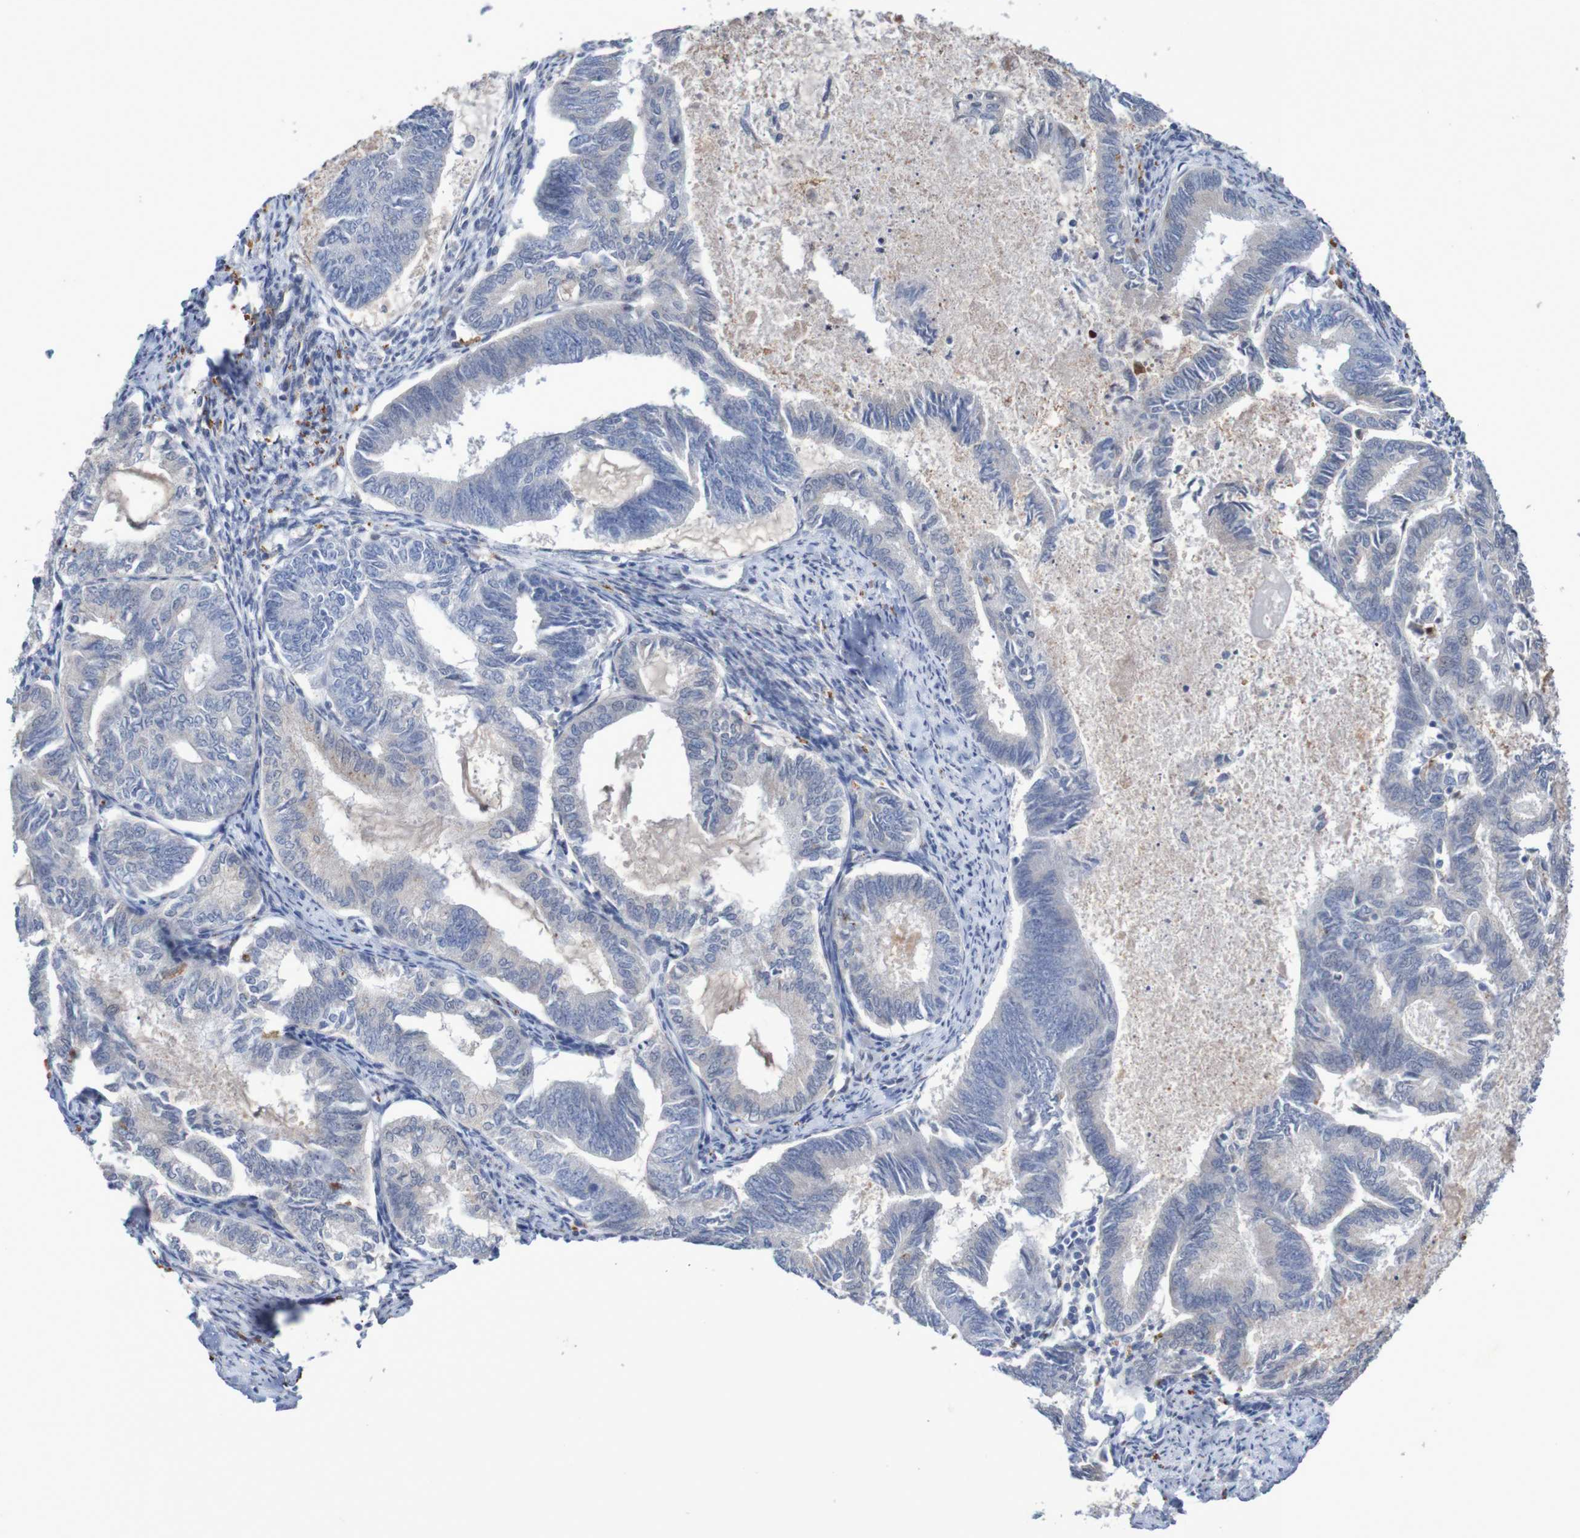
{"staining": {"intensity": "negative", "quantity": "none", "location": "none"}, "tissue": "endometrial cancer", "cell_type": "Tumor cells", "image_type": "cancer", "snomed": [{"axis": "morphology", "description": "Adenocarcinoma, NOS"}, {"axis": "topography", "description": "Endometrium"}], "caption": "Immunohistochemical staining of human adenocarcinoma (endometrial) reveals no significant positivity in tumor cells.", "gene": "FBP2", "patient": {"sex": "female", "age": 86}}